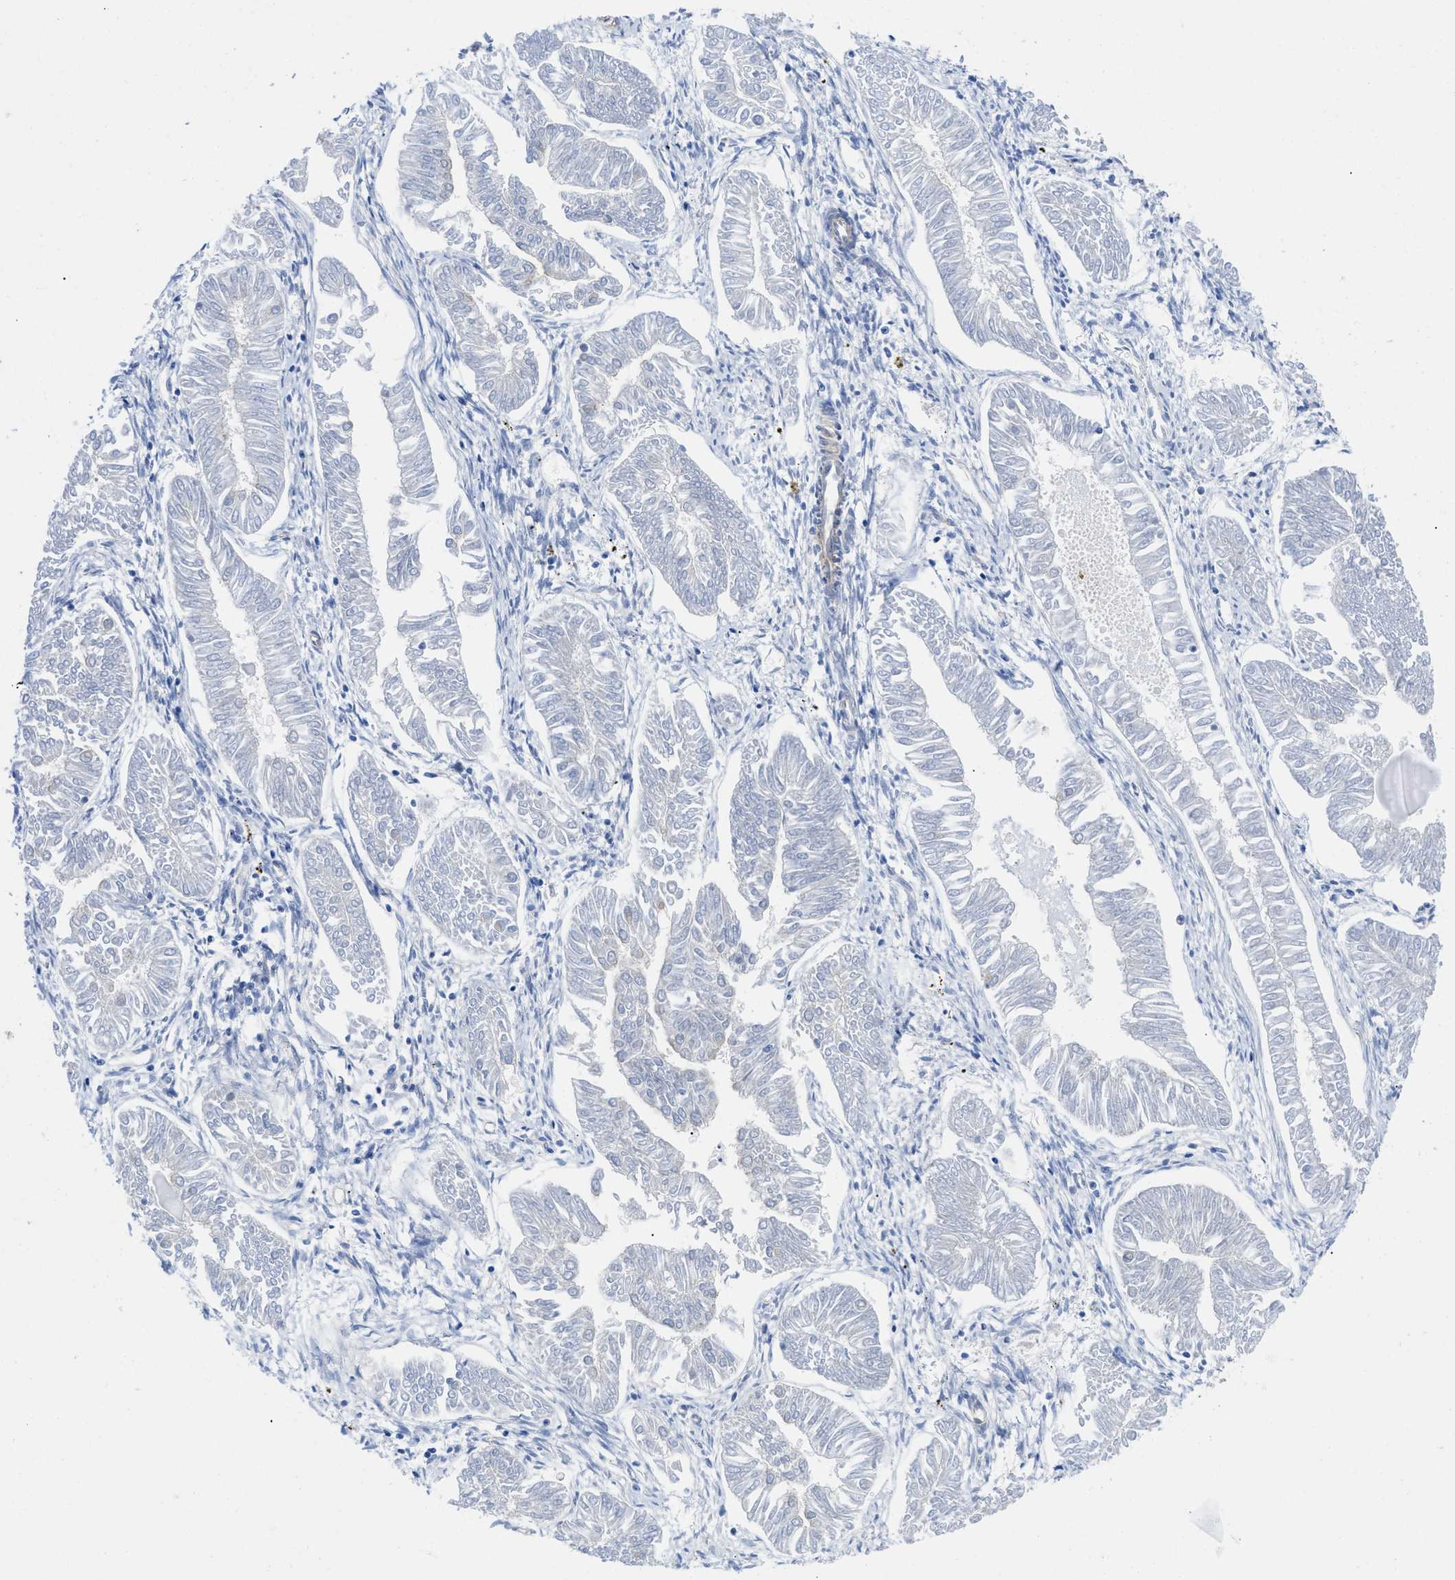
{"staining": {"intensity": "negative", "quantity": "none", "location": "none"}, "tissue": "endometrial cancer", "cell_type": "Tumor cells", "image_type": "cancer", "snomed": [{"axis": "morphology", "description": "Adenocarcinoma, NOS"}, {"axis": "topography", "description": "Endometrium"}], "caption": "The histopathology image exhibits no significant positivity in tumor cells of endometrial cancer (adenocarcinoma). The staining was performed using DAB to visualize the protein expression in brown, while the nuclei were stained in blue with hematoxylin (Magnification: 20x).", "gene": "PDLIM5", "patient": {"sex": "female", "age": 53}}